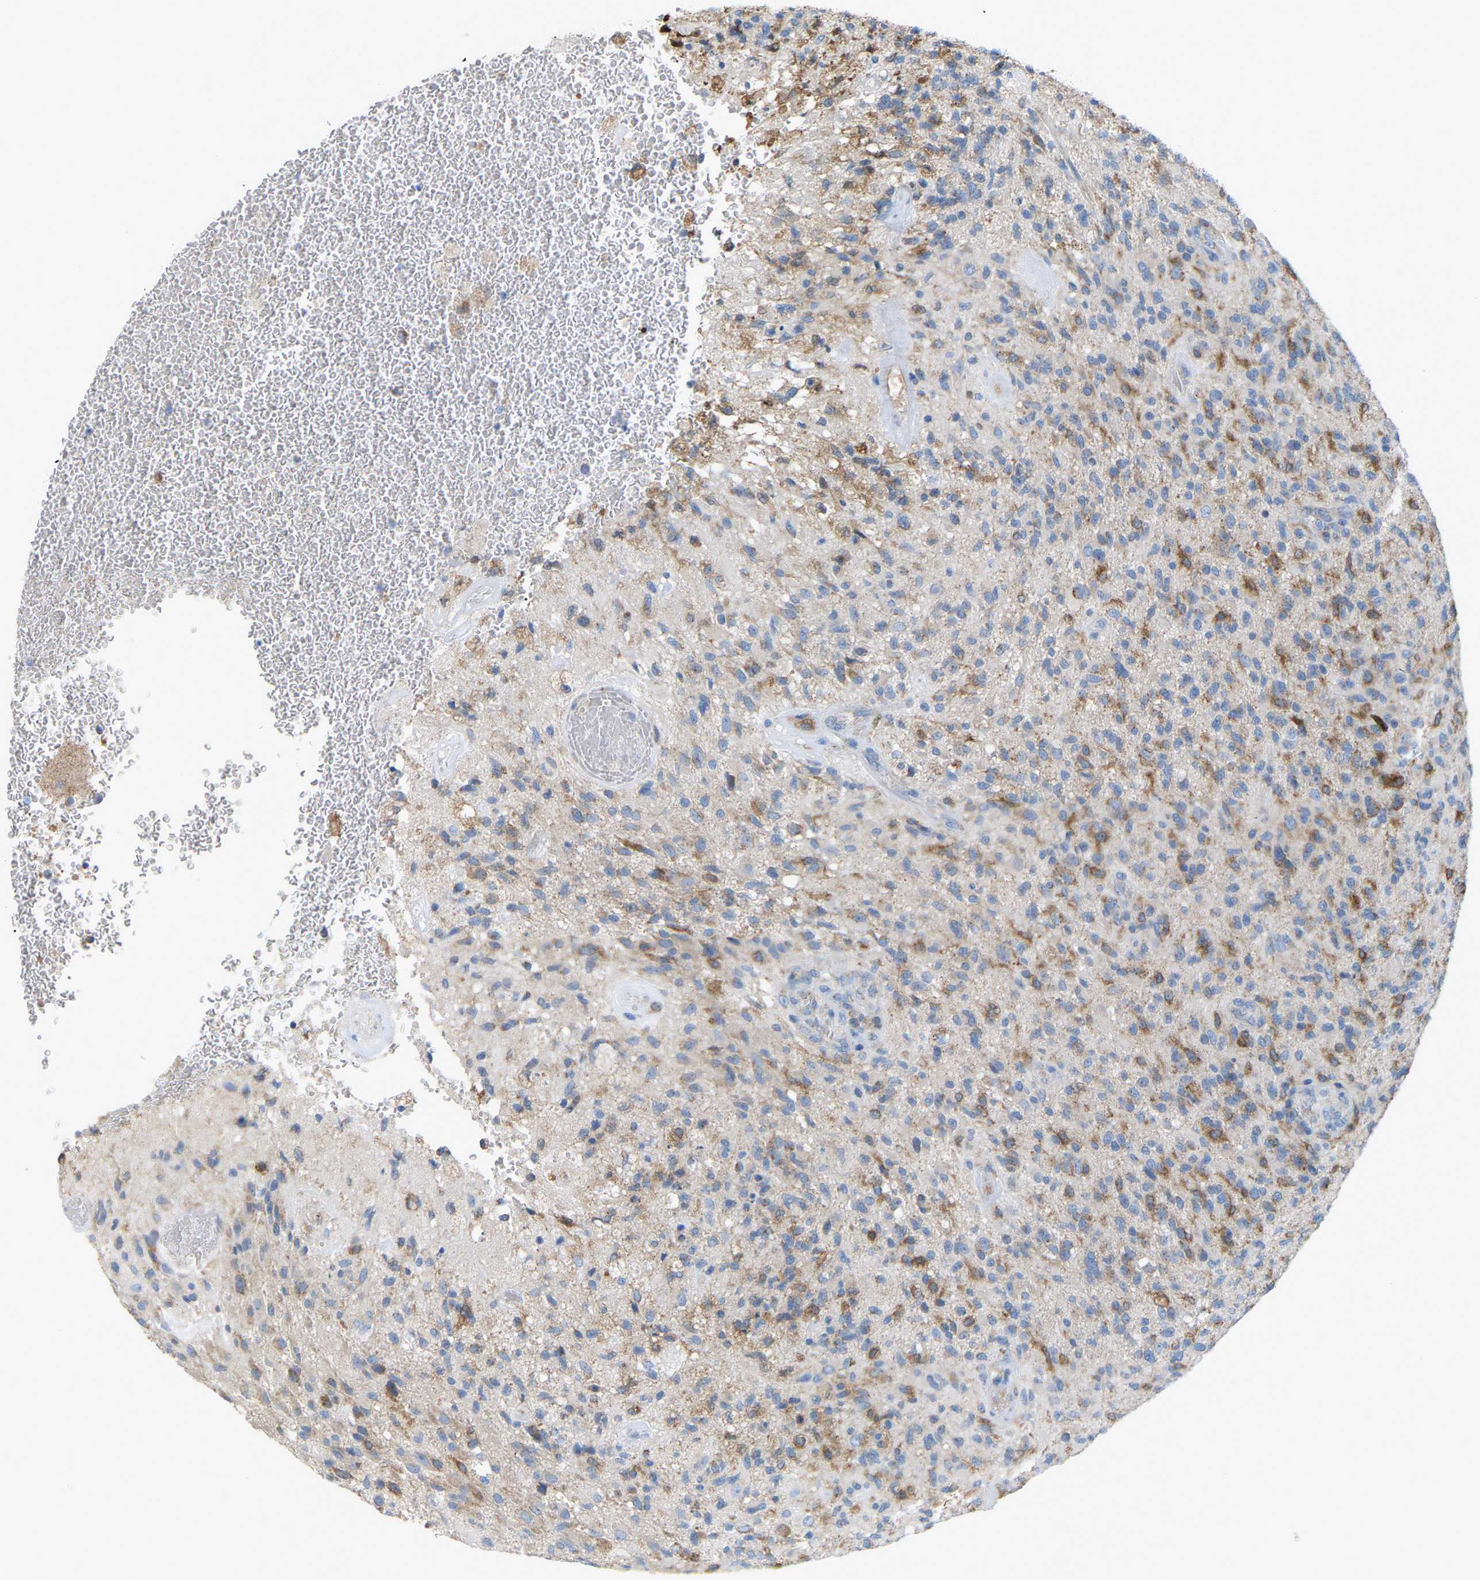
{"staining": {"intensity": "moderate", "quantity": "25%-75%", "location": "cytoplasmic/membranous"}, "tissue": "glioma", "cell_type": "Tumor cells", "image_type": "cancer", "snomed": [{"axis": "morphology", "description": "Glioma, malignant, High grade"}, {"axis": "topography", "description": "Brain"}], "caption": "Protein expression analysis of malignant glioma (high-grade) shows moderate cytoplasmic/membranous expression in approximately 25%-75% of tumor cells. The protein is stained brown, and the nuclei are stained in blue (DAB (3,3'-diaminobenzidine) IHC with brightfield microscopy, high magnification).", "gene": "CROT", "patient": {"sex": "male", "age": 71}}